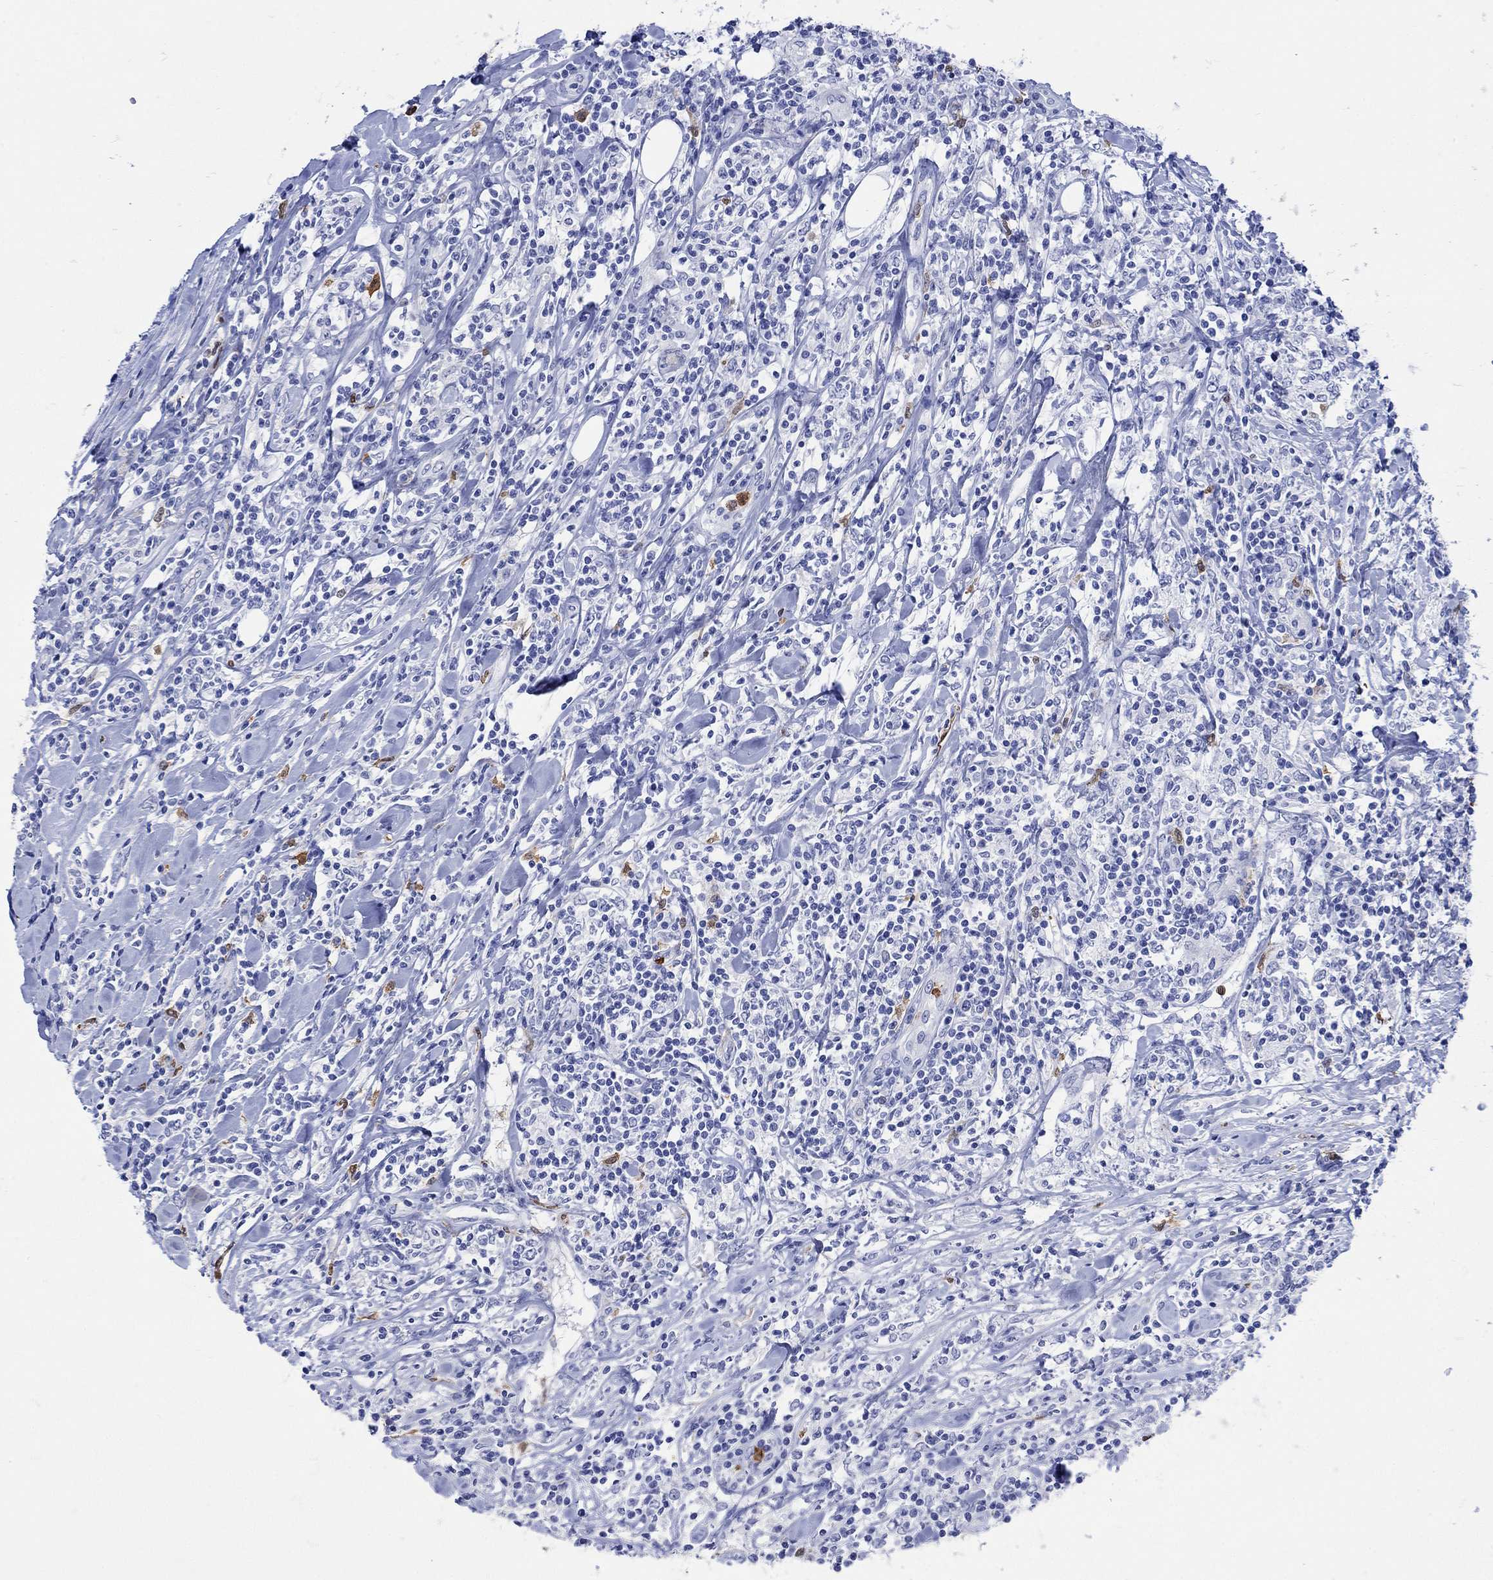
{"staining": {"intensity": "negative", "quantity": "none", "location": "none"}, "tissue": "lymphoma", "cell_type": "Tumor cells", "image_type": "cancer", "snomed": [{"axis": "morphology", "description": "Malignant lymphoma, non-Hodgkin's type, High grade"}, {"axis": "topography", "description": "Lymph node"}], "caption": "DAB (3,3'-diaminobenzidine) immunohistochemical staining of human lymphoma demonstrates no significant positivity in tumor cells.", "gene": "LINGO3", "patient": {"sex": "female", "age": 84}}